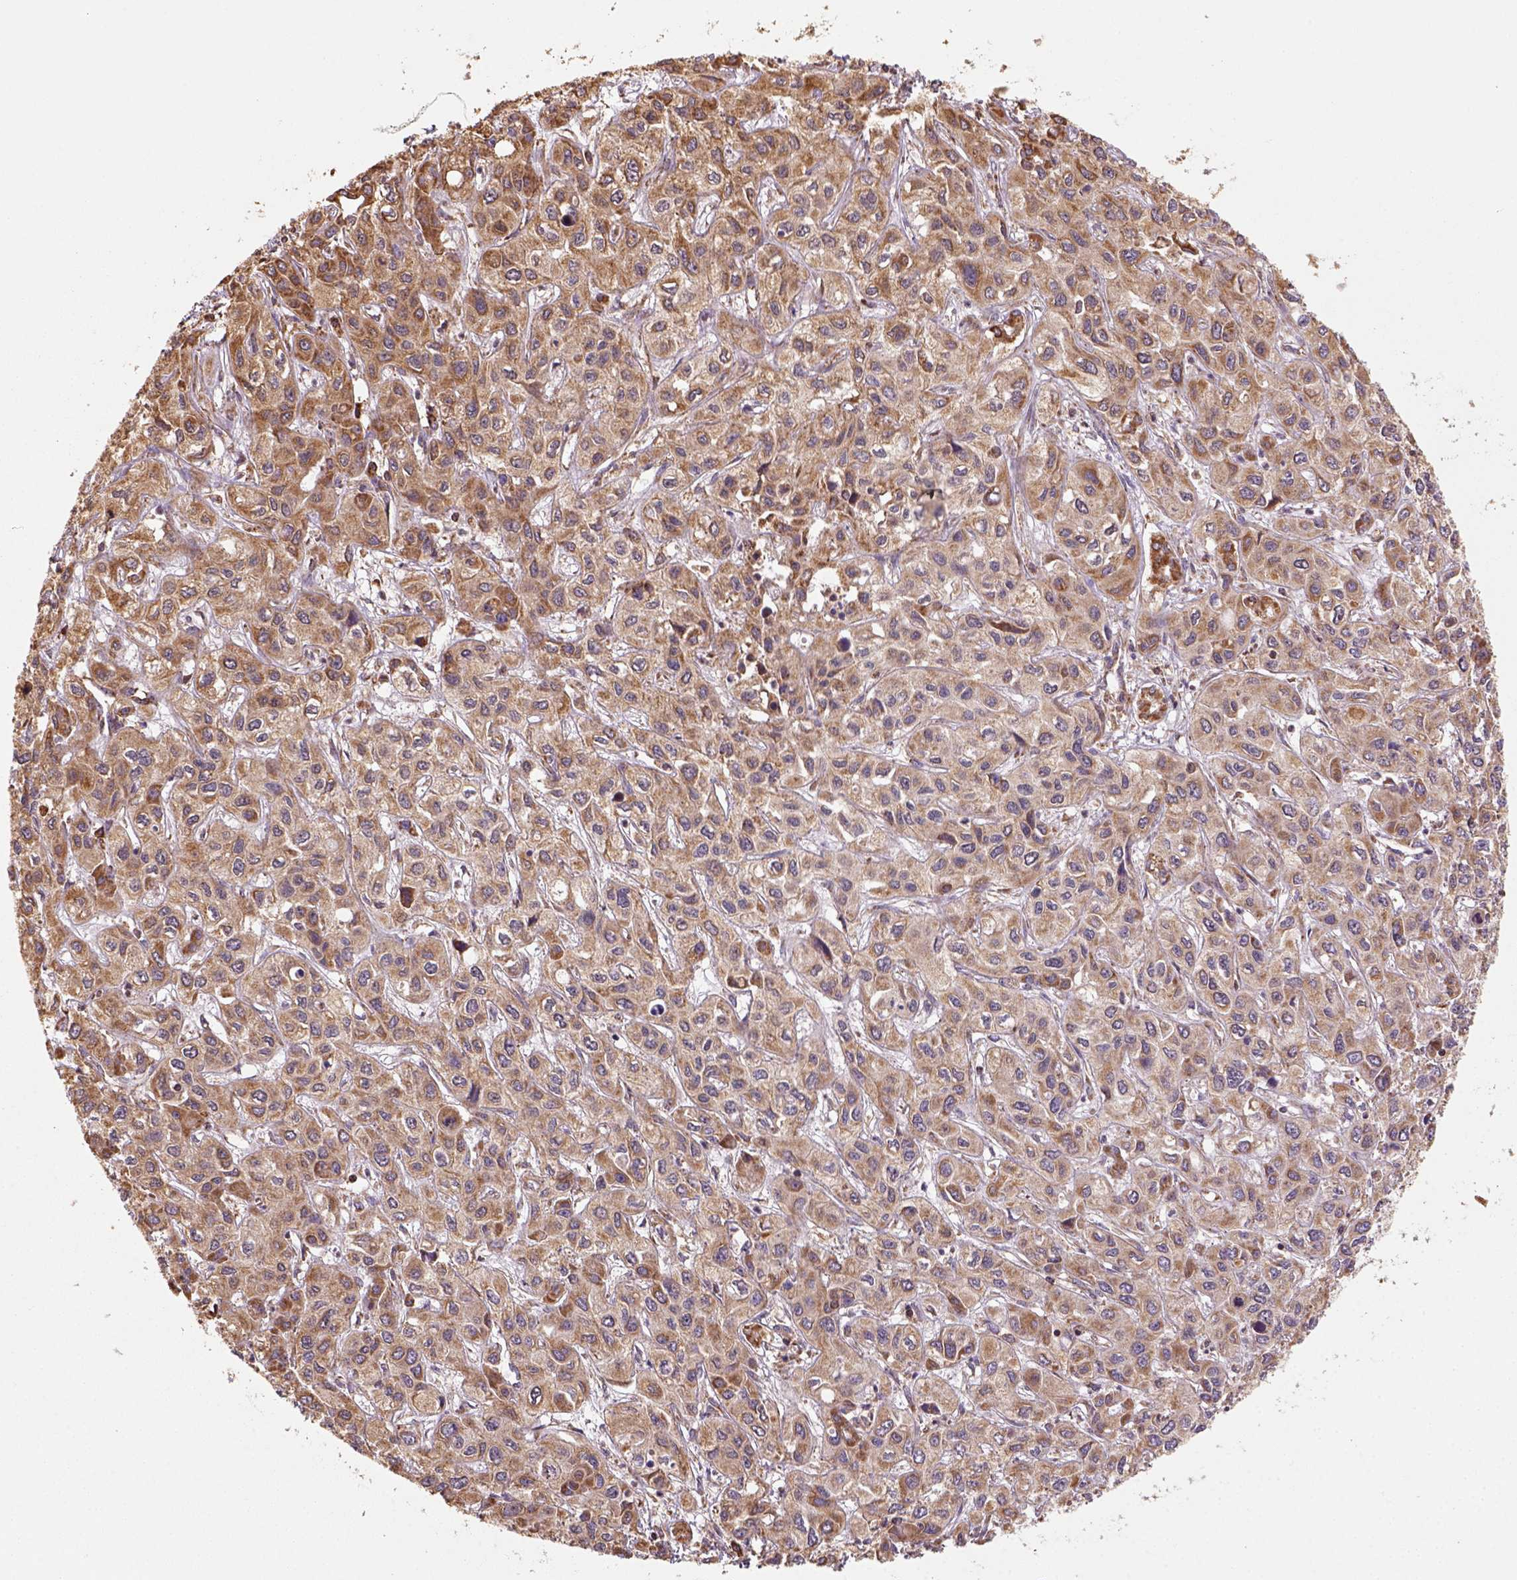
{"staining": {"intensity": "moderate", "quantity": ">75%", "location": "cytoplasmic/membranous"}, "tissue": "liver cancer", "cell_type": "Tumor cells", "image_type": "cancer", "snomed": [{"axis": "morphology", "description": "Cholangiocarcinoma"}, {"axis": "topography", "description": "Liver"}], "caption": "A medium amount of moderate cytoplasmic/membranous staining is identified in approximately >75% of tumor cells in cholangiocarcinoma (liver) tissue.", "gene": "MAPK8IP3", "patient": {"sex": "female", "age": 66}}